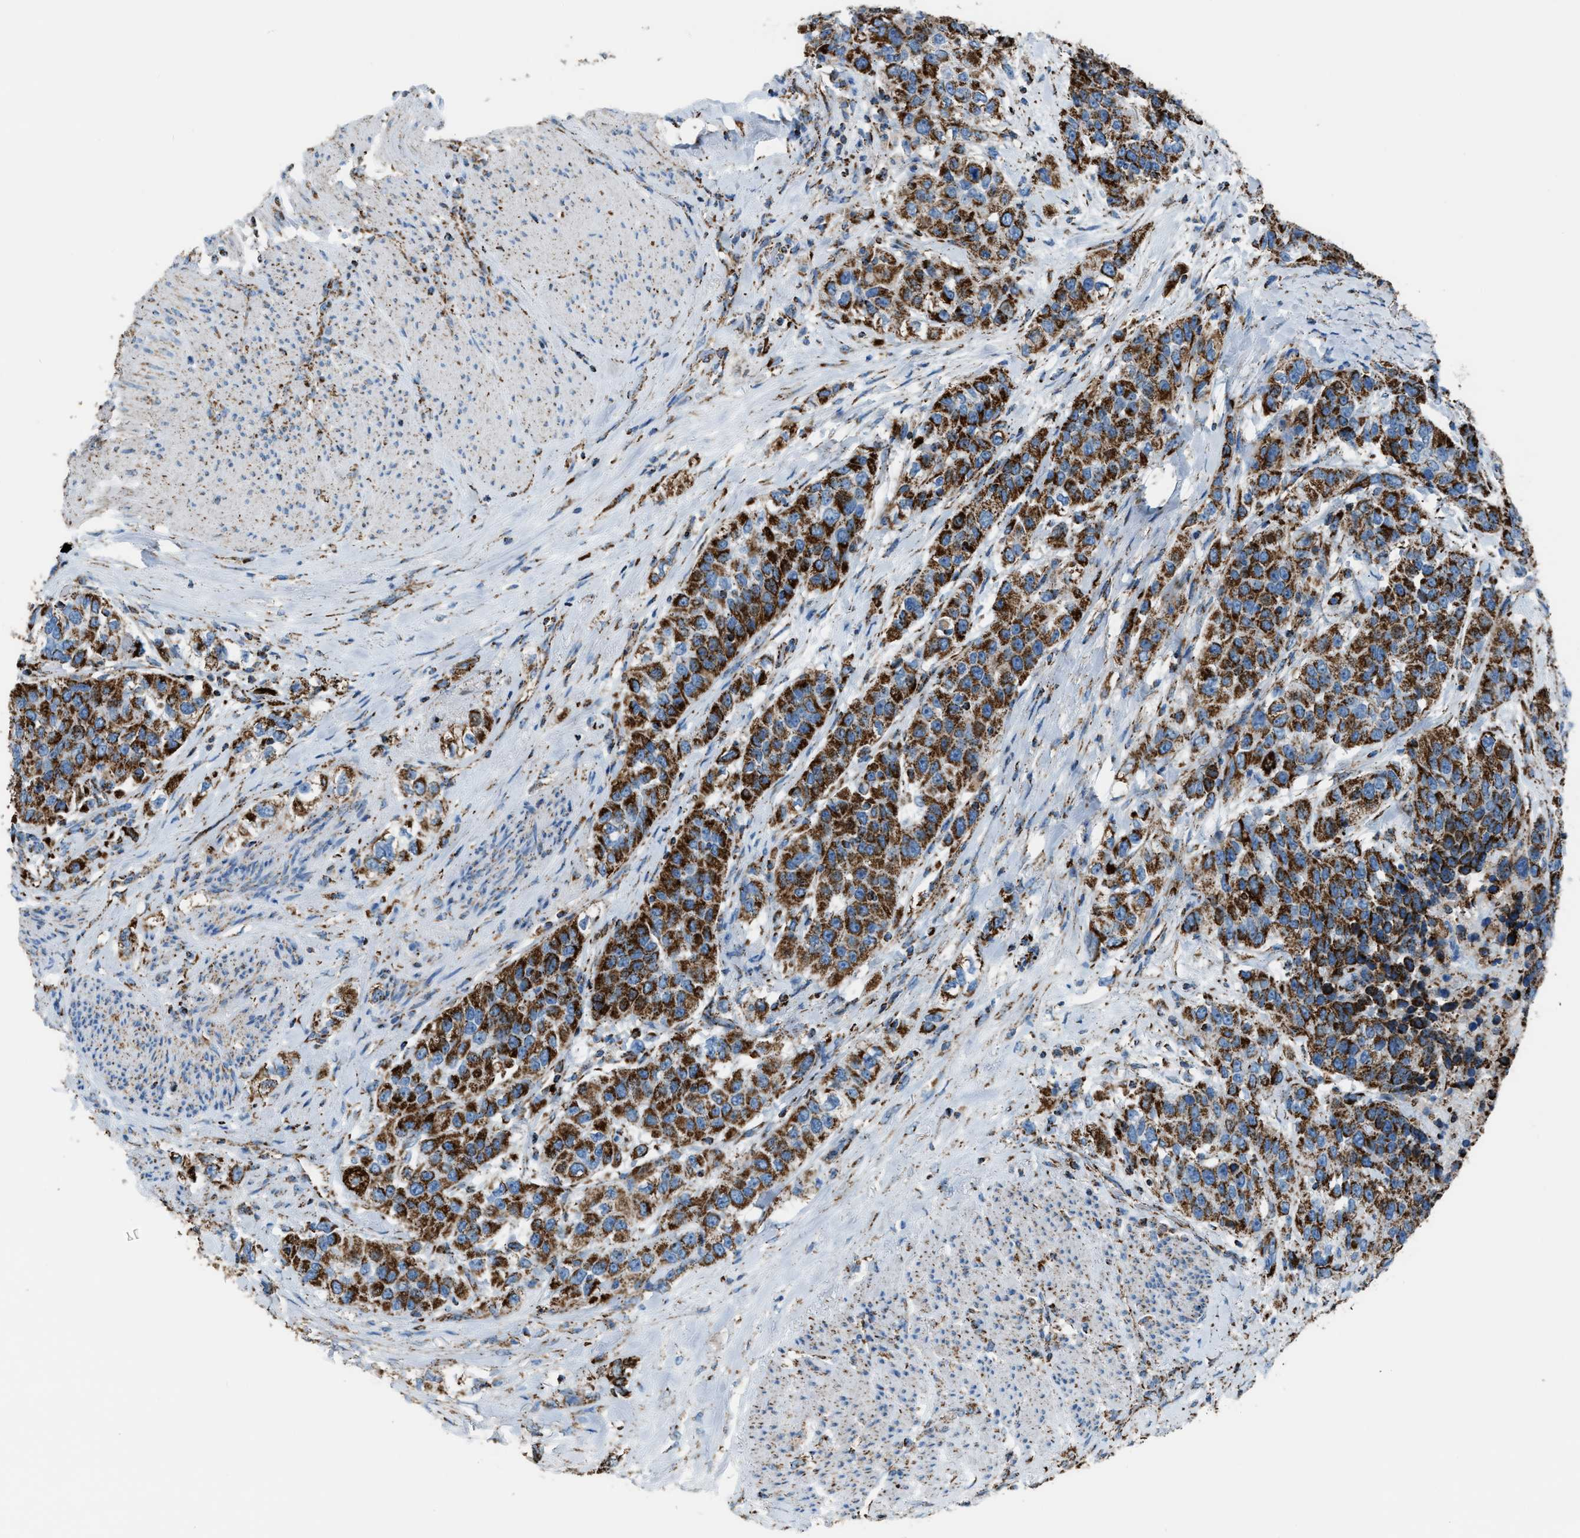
{"staining": {"intensity": "strong", "quantity": ">75%", "location": "cytoplasmic/membranous"}, "tissue": "urothelial cancer", "cell_type": "Tumor cells", "image_type": "cancer", "snomed": [{"axis": "morphology", "description": "Urothelial carcinoma, High grade"}, {"axis": "topography", "description": "Urinary bladder"}], "caption": "An image of human urothelial cancer stained for a protein shows strong cytoplasmic/membranous brown staining in tumor cells. (DAB (3,3'-diaminobenzidine) IHC, brown staining for protein, blue staining for nuclei).", "gene": "MDH2", "patient": {"sex": "female", "age": 80}}